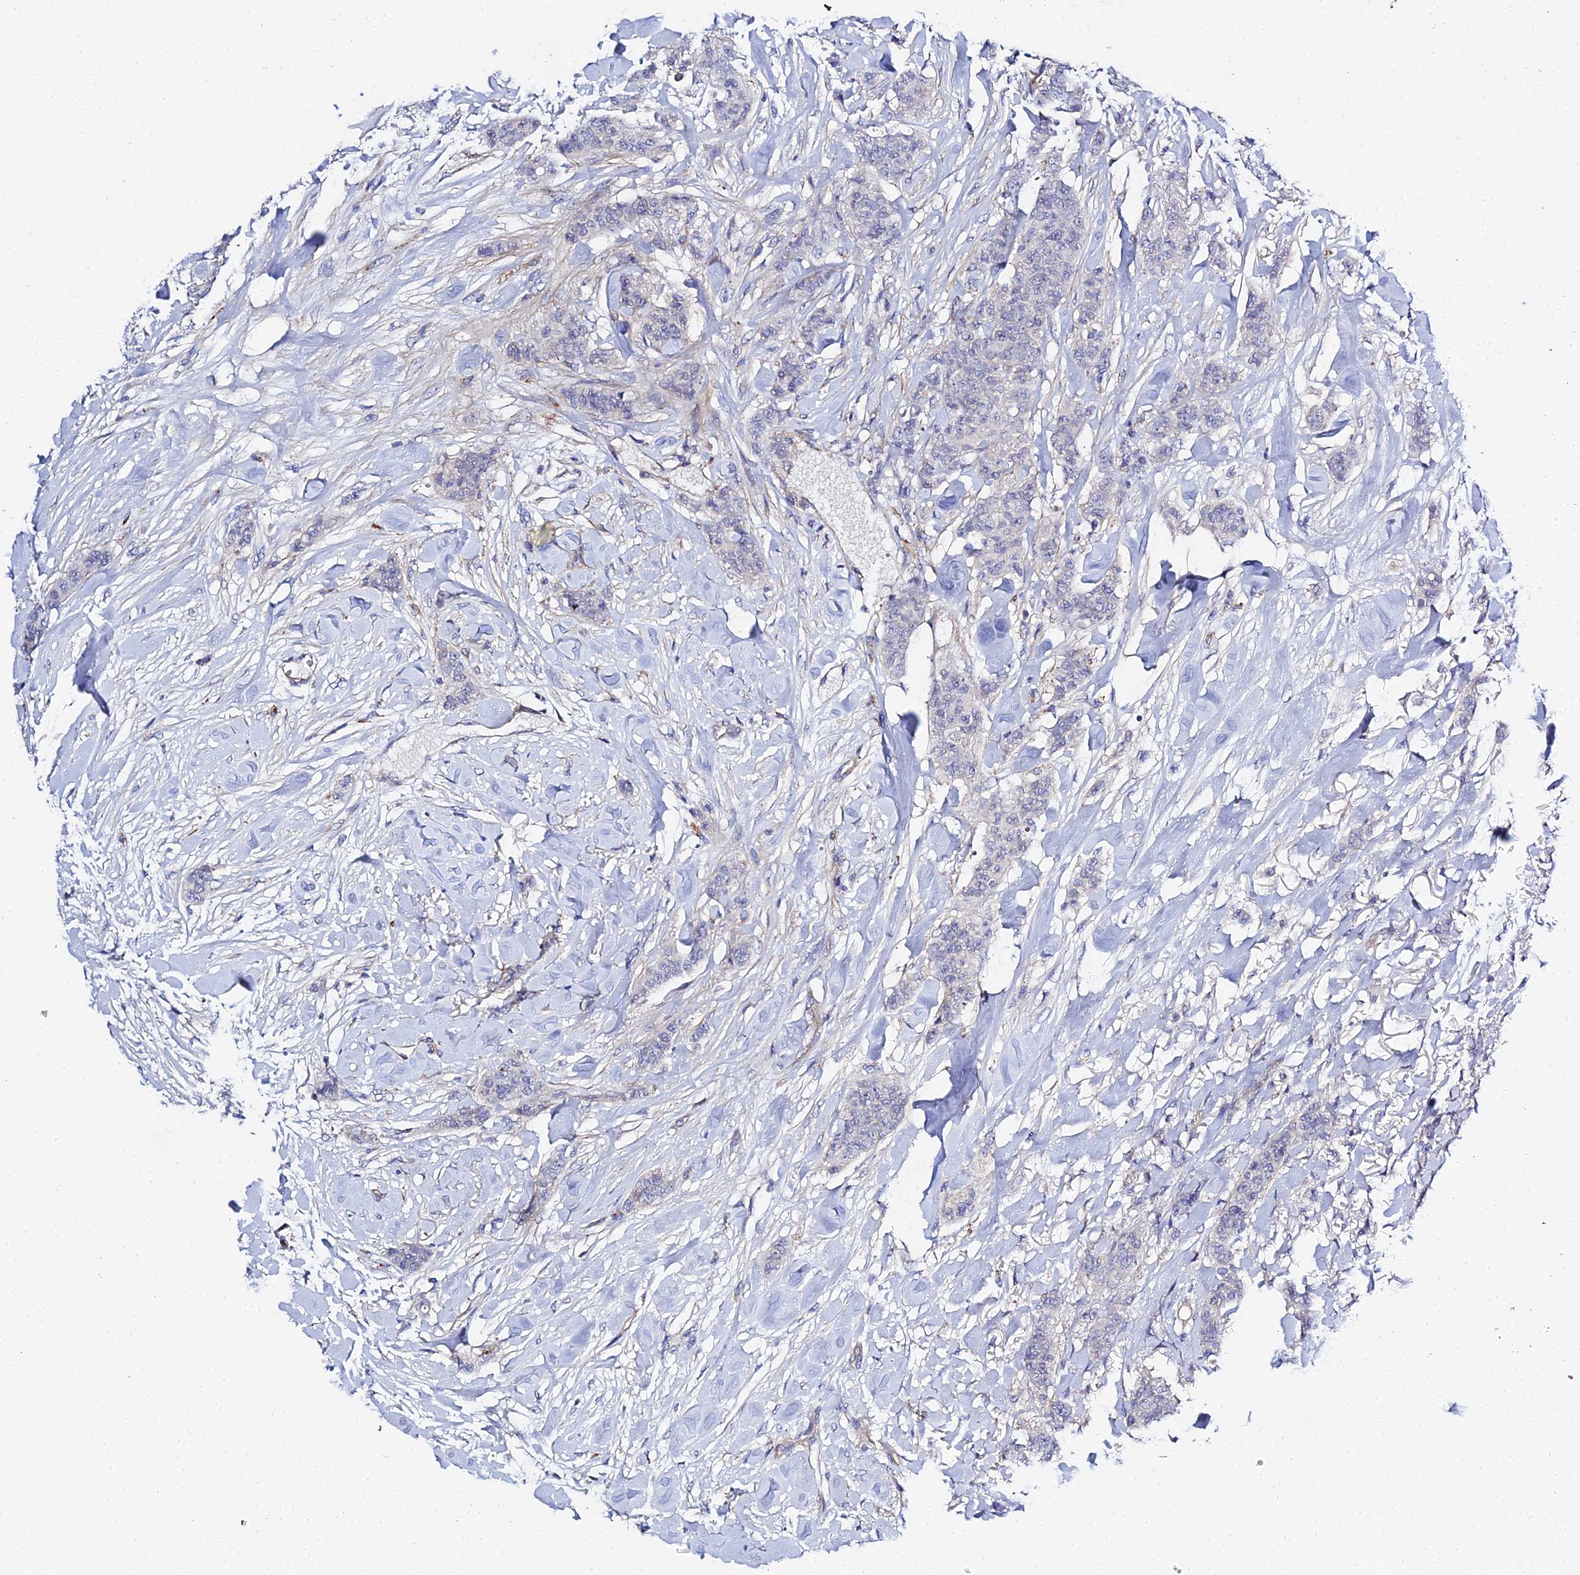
{"staining": {"intensity": "negative", "quantity": "none", "location": "none"}, "tissue": "breast cancer", "cell_type": "Tumor cells", "image_type": "cancer", "snomed": [{"axis": "morphology", "description": "Duct carcinoma"}, {"axis": "topography", "description": "Breast"}], "caption": "Tumor cells are negative for brown protein staining in breast invasive ductal carcinoma.", "gene": "APOBEC3H", "patient": {"sex": "female", "age": 40}}